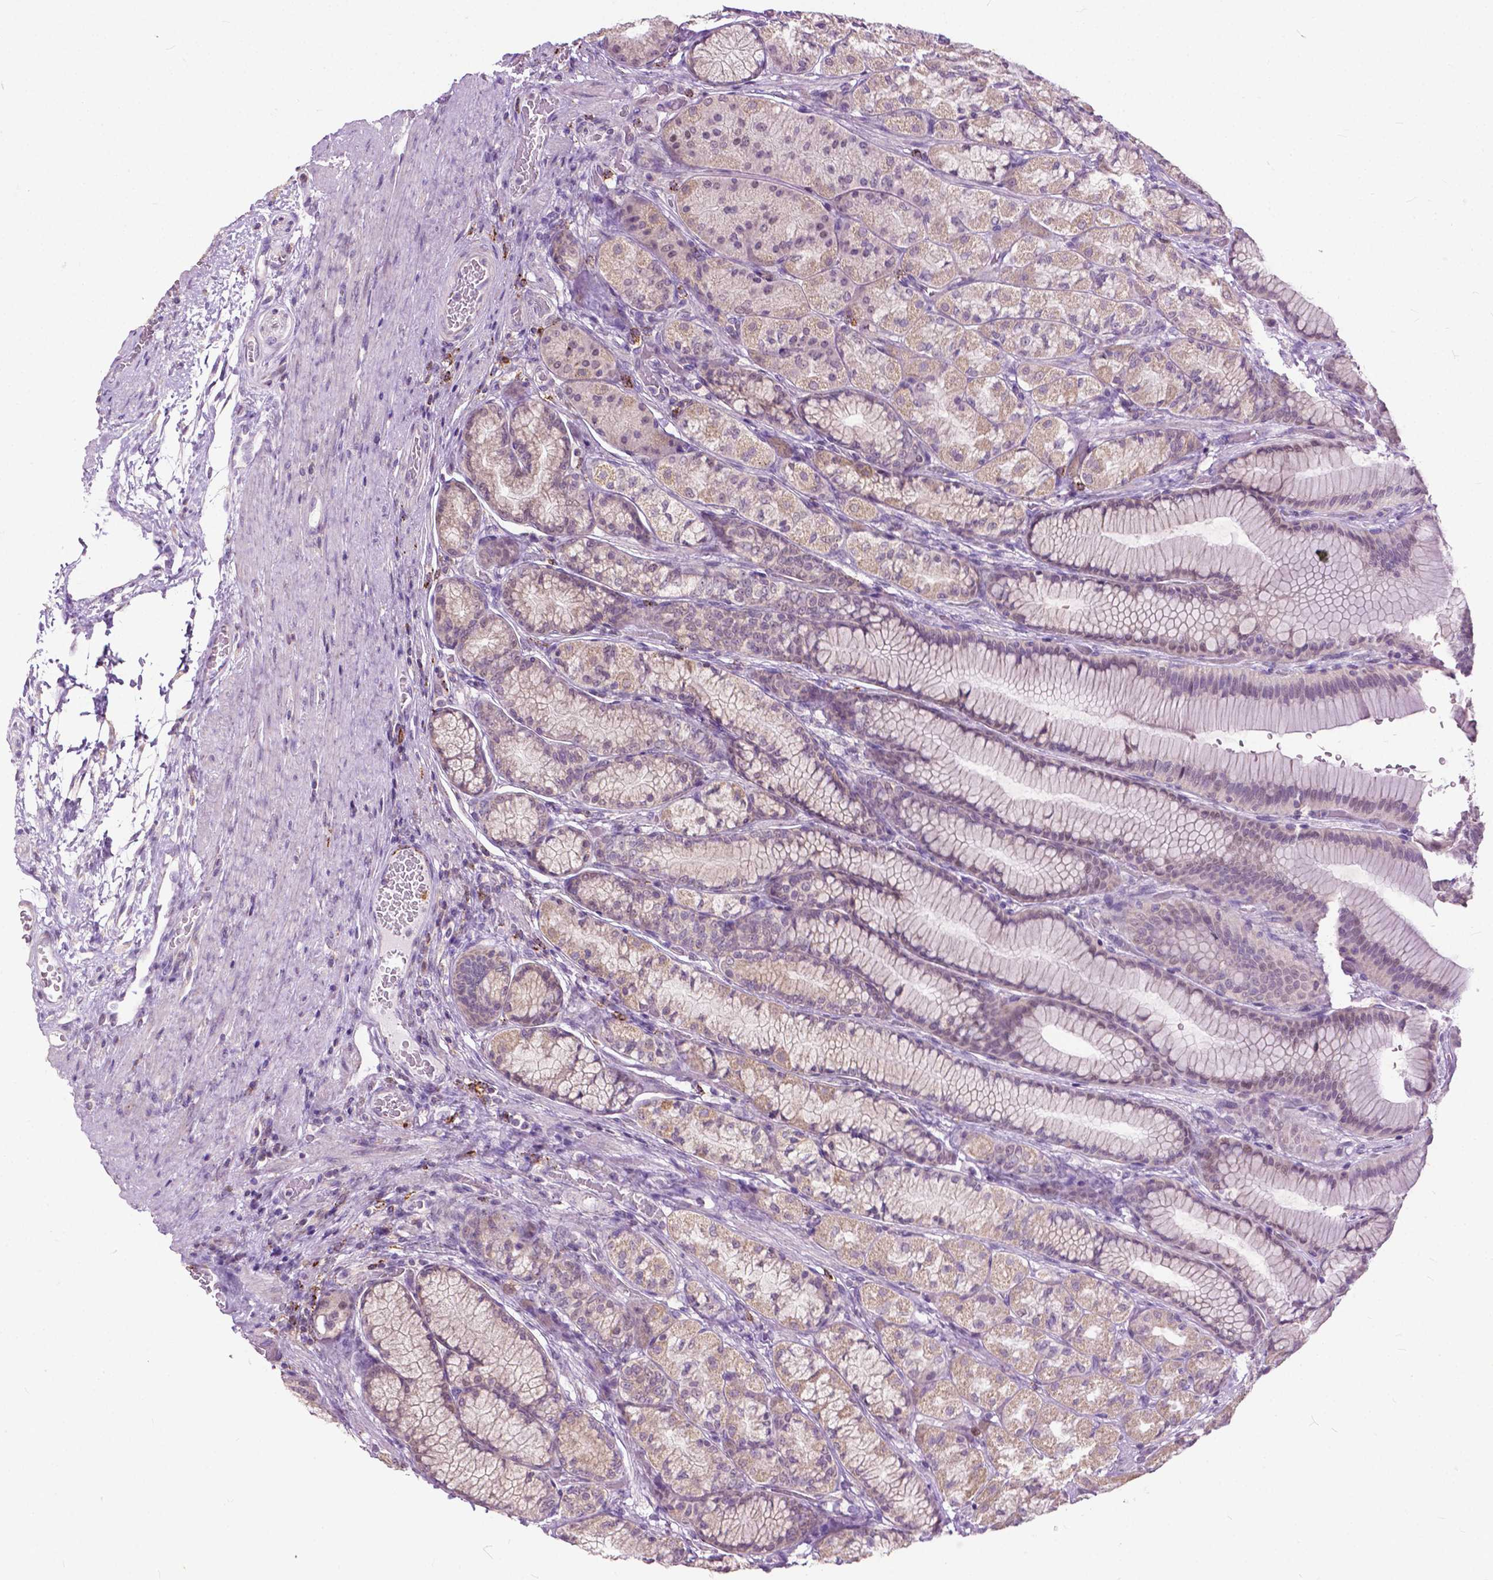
{"staining": {"intensity": "weak", "quantity": "25%-75%", "location": "cytoplasmic/membranous"}, "tissue": "stomach", "cell_type": "Glandular cells", "image_type": "normal", "snomed": [{"axis": "morphology", "description": "Normal tissue, NOS"}, {"axis": "morphology", "description": "Adenocarcinoma, NOS"}, {"axis": "morphology", "description": "Adenocarcinoma, High grade"}, {"axis": "topography", "description": "Stomach, upper"}, {"axis": "topography", "description": "Stomach"}], "caption": "High-magnification brightfield microscopy of unremarkable stomach stained with DAB (3,3'-diaminobenzidine) (brown) and counterstained with hematoxylin (blue). glandular cells exhibit weak cytoplasmic/membranous positivity is present in about25%-75% of cells.", "gene": "TTC9B", "patient": {"sex": "female", "age": 65}}